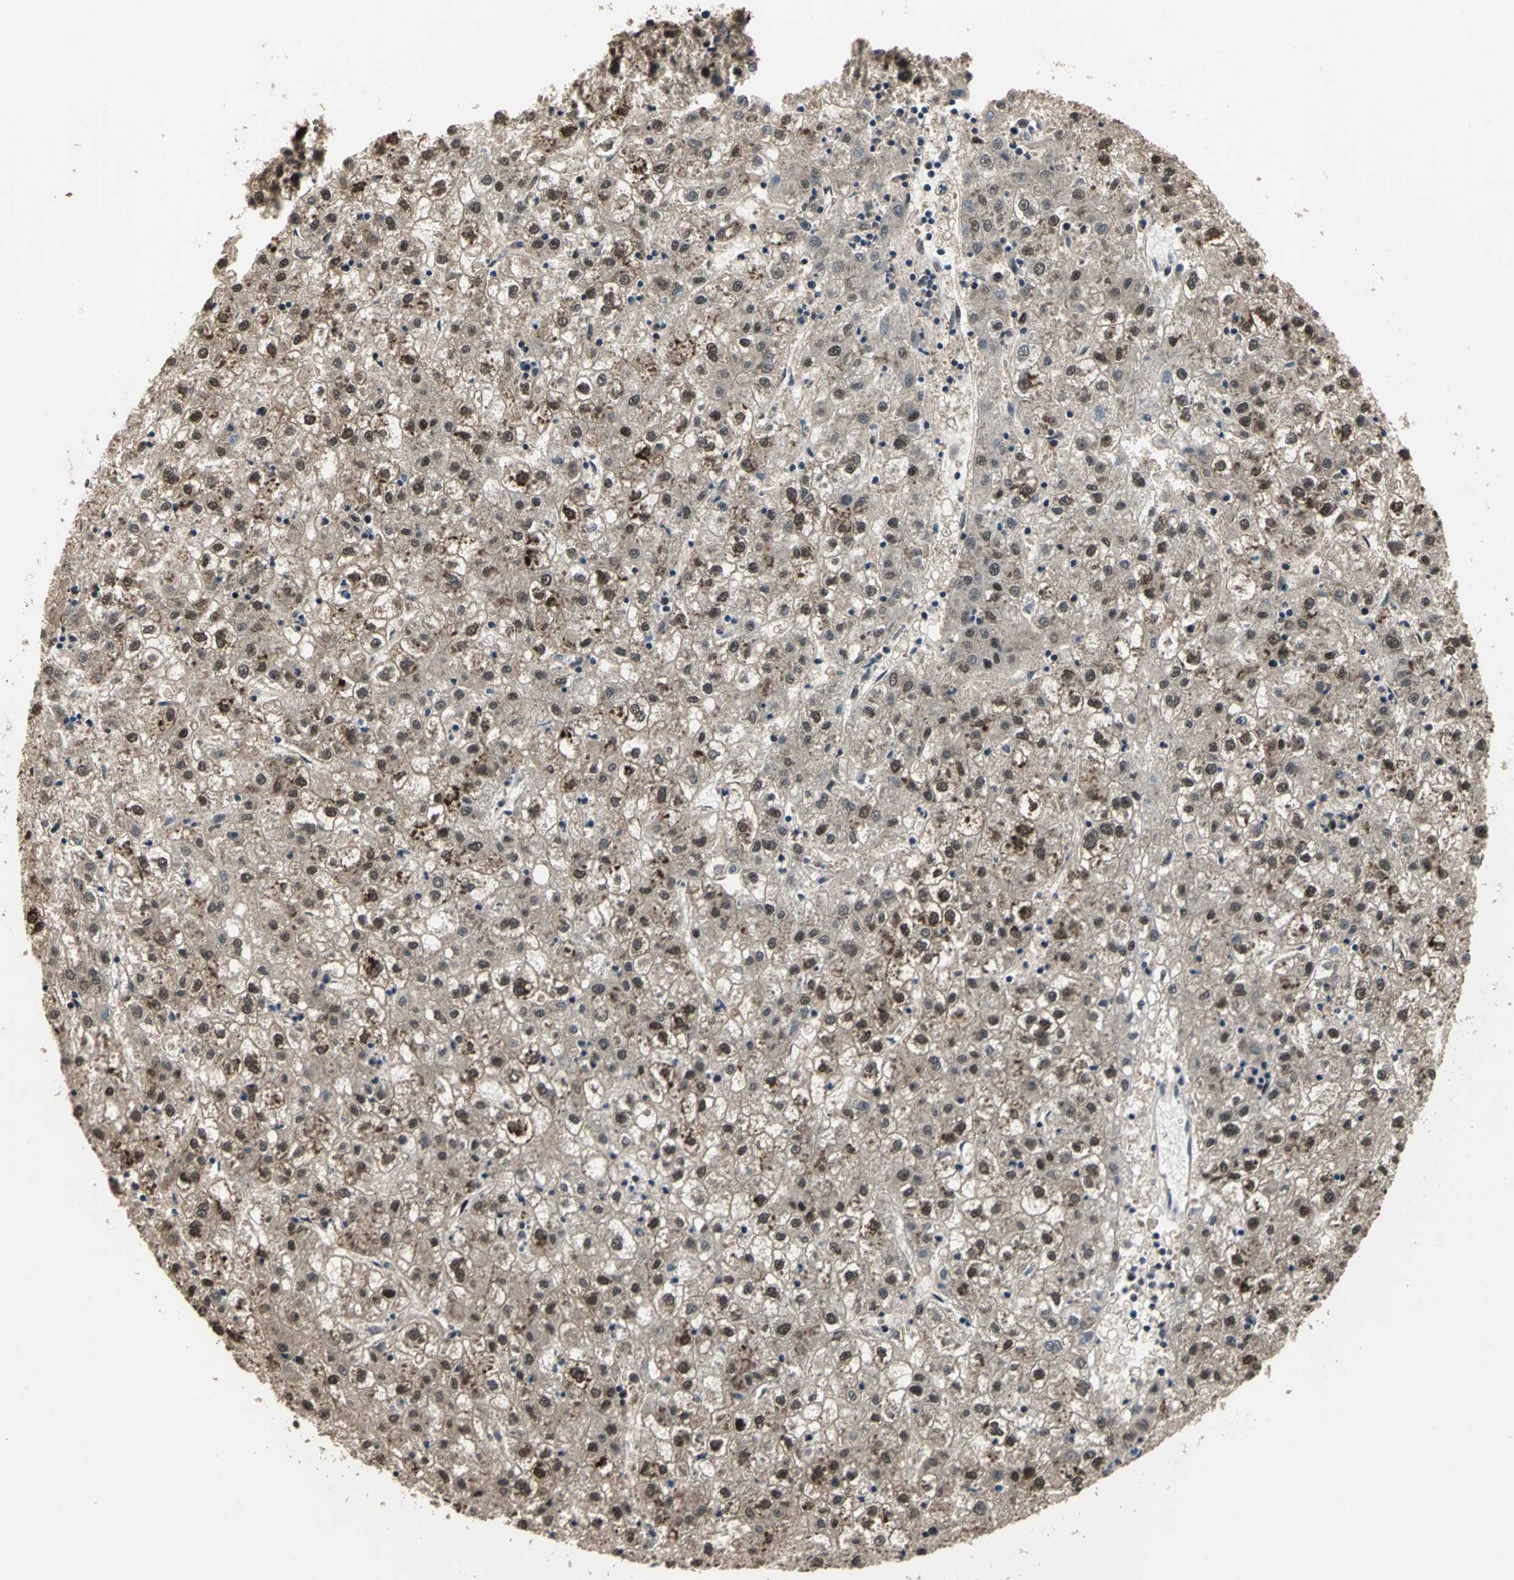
{"staining": {"intensity": "moderate", "quantity": ">75%", "location": "nuclear"}, "tissue": "liver cancer", "cell_type": "Tumor cells", "image_type": "cancer", "snomed": [{"axis": "morphology", "description": "Carcinoma, Hepatocellular, NOS"}, {"axis": "topography", "description": "Liver"}], "caption": "An IHC histopathology image of tumor tissue is shown. Protein staining in brown shows moderate nuclear positivity in liver hepatocellular carcinoma within tumor cells. The staining was performed using DAB, with brown indicating positive protein expression. Nuclei are stained blue with hematoxylin.", "gene": "MIS18BP1", "patient": {"sex": "male", "age": 72}}